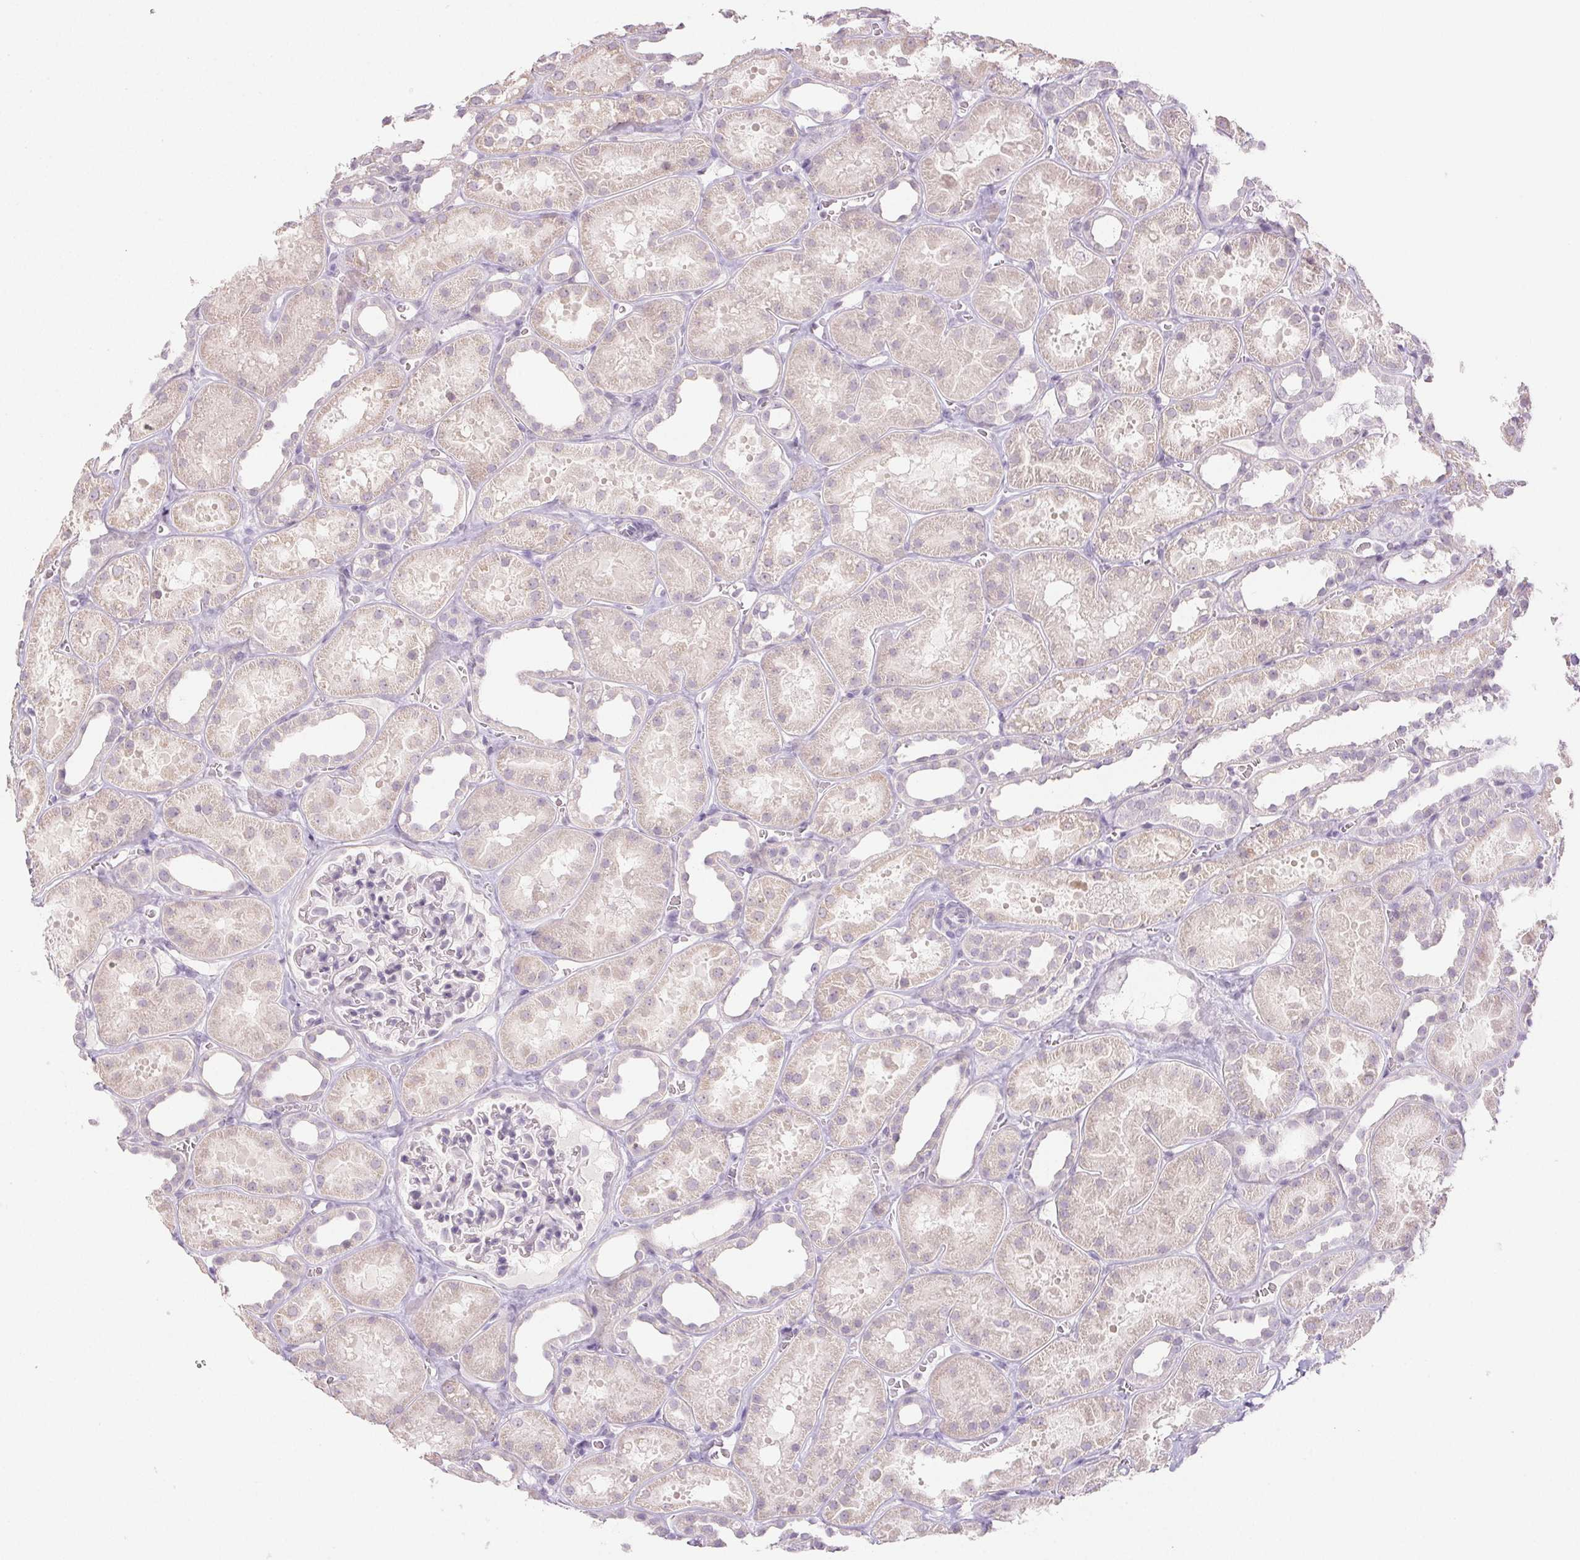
{"staining": {"intensity": "negative", "quantity": "none", "location": "none"}, "tissue": "kidney", "cell_type": "Cells in glomeruli", "image_type": "normal", "snomed": [{"axis": "morphology", "description": "Normal tissue, NOS"}, {"axis": "topography", "description": "Kidney"}], "caption": "Immunohistochemistry (IHC) of unremarkable kidney reveals no staining in cells in glomeruli.", "gene": "PI3", "patient": {"sex": "female", "age": 41}}